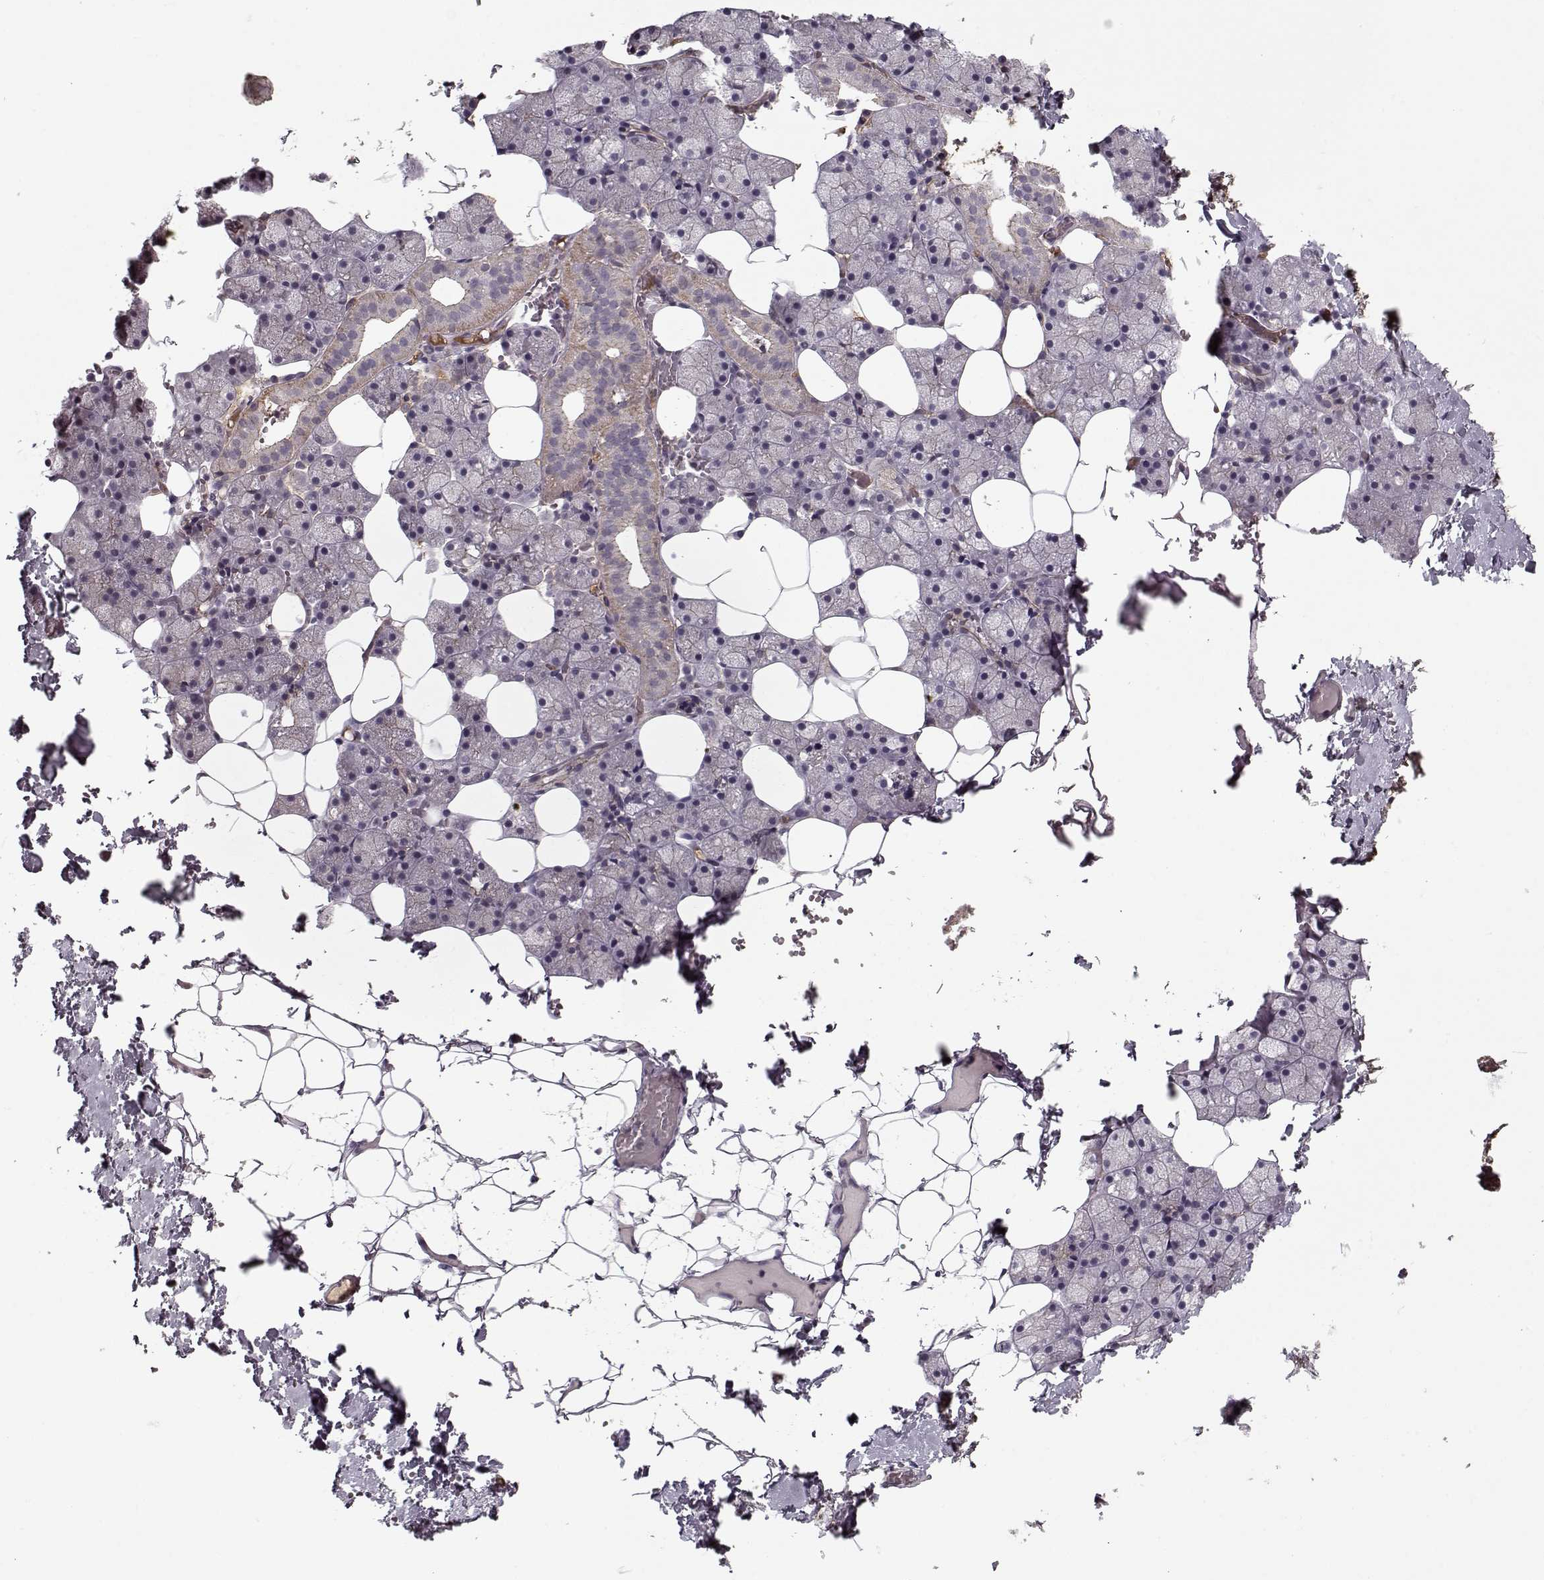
{"staining": {"intensity": "negative", "quantity": "none", "location": "none"}, "tissue": "salivary gland", "cell_type": "Glandular cells", "image_type": "normal", "snomed": [{"axis": "morphology", "description": "Normal tissue, NOS"}, {"axis": "topography", "description": "Salivary gland"}], "caption": "Glandular cells show no significant protein expression in unremarkable salivary gland.", "gene": "AFM", "patient": {"sex": "male", "age": 38}}